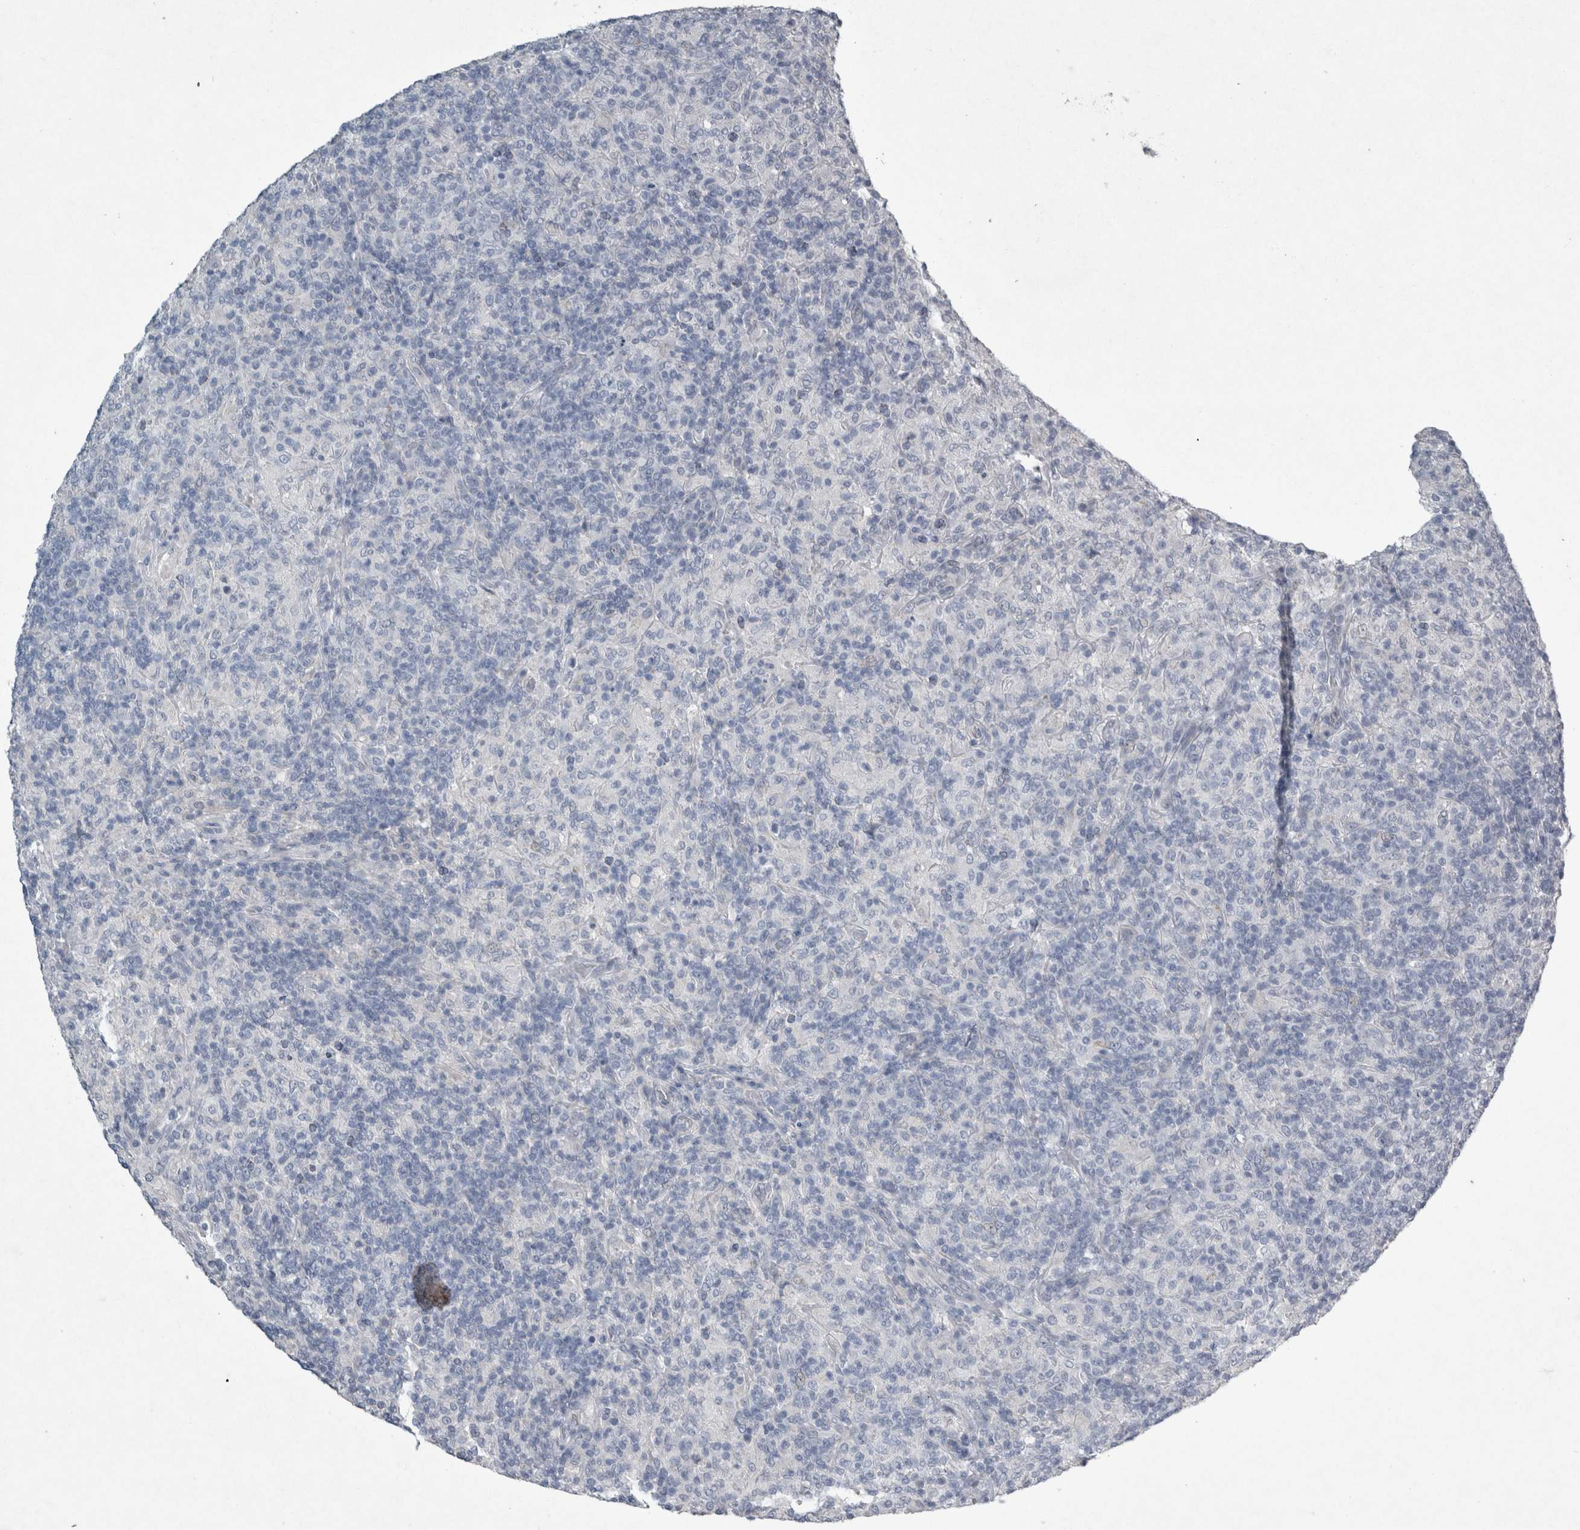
{"staining": {"intensity": "negative", "quantity": "none", "location": "none"}, "tissue": "lymphoma", "cell_type": "Tumor cells", "image_type": "cancer", "snomed": [{"axis": "morphology", "description": "Hodgkin's disease, NOS"}, {"axis": "topography", "description": "Lymph node"}], "caption": "High power microscopy histopathology image of an IHC photomicrograph of lymphoma, revealing no significant positivity in tumor cells. (DAB immunohistochemistry (IHC) visualized using brightfield microscopy, high magnification).", "gene": "PDX1", "patient": {"sex": "male", "age": 70}}